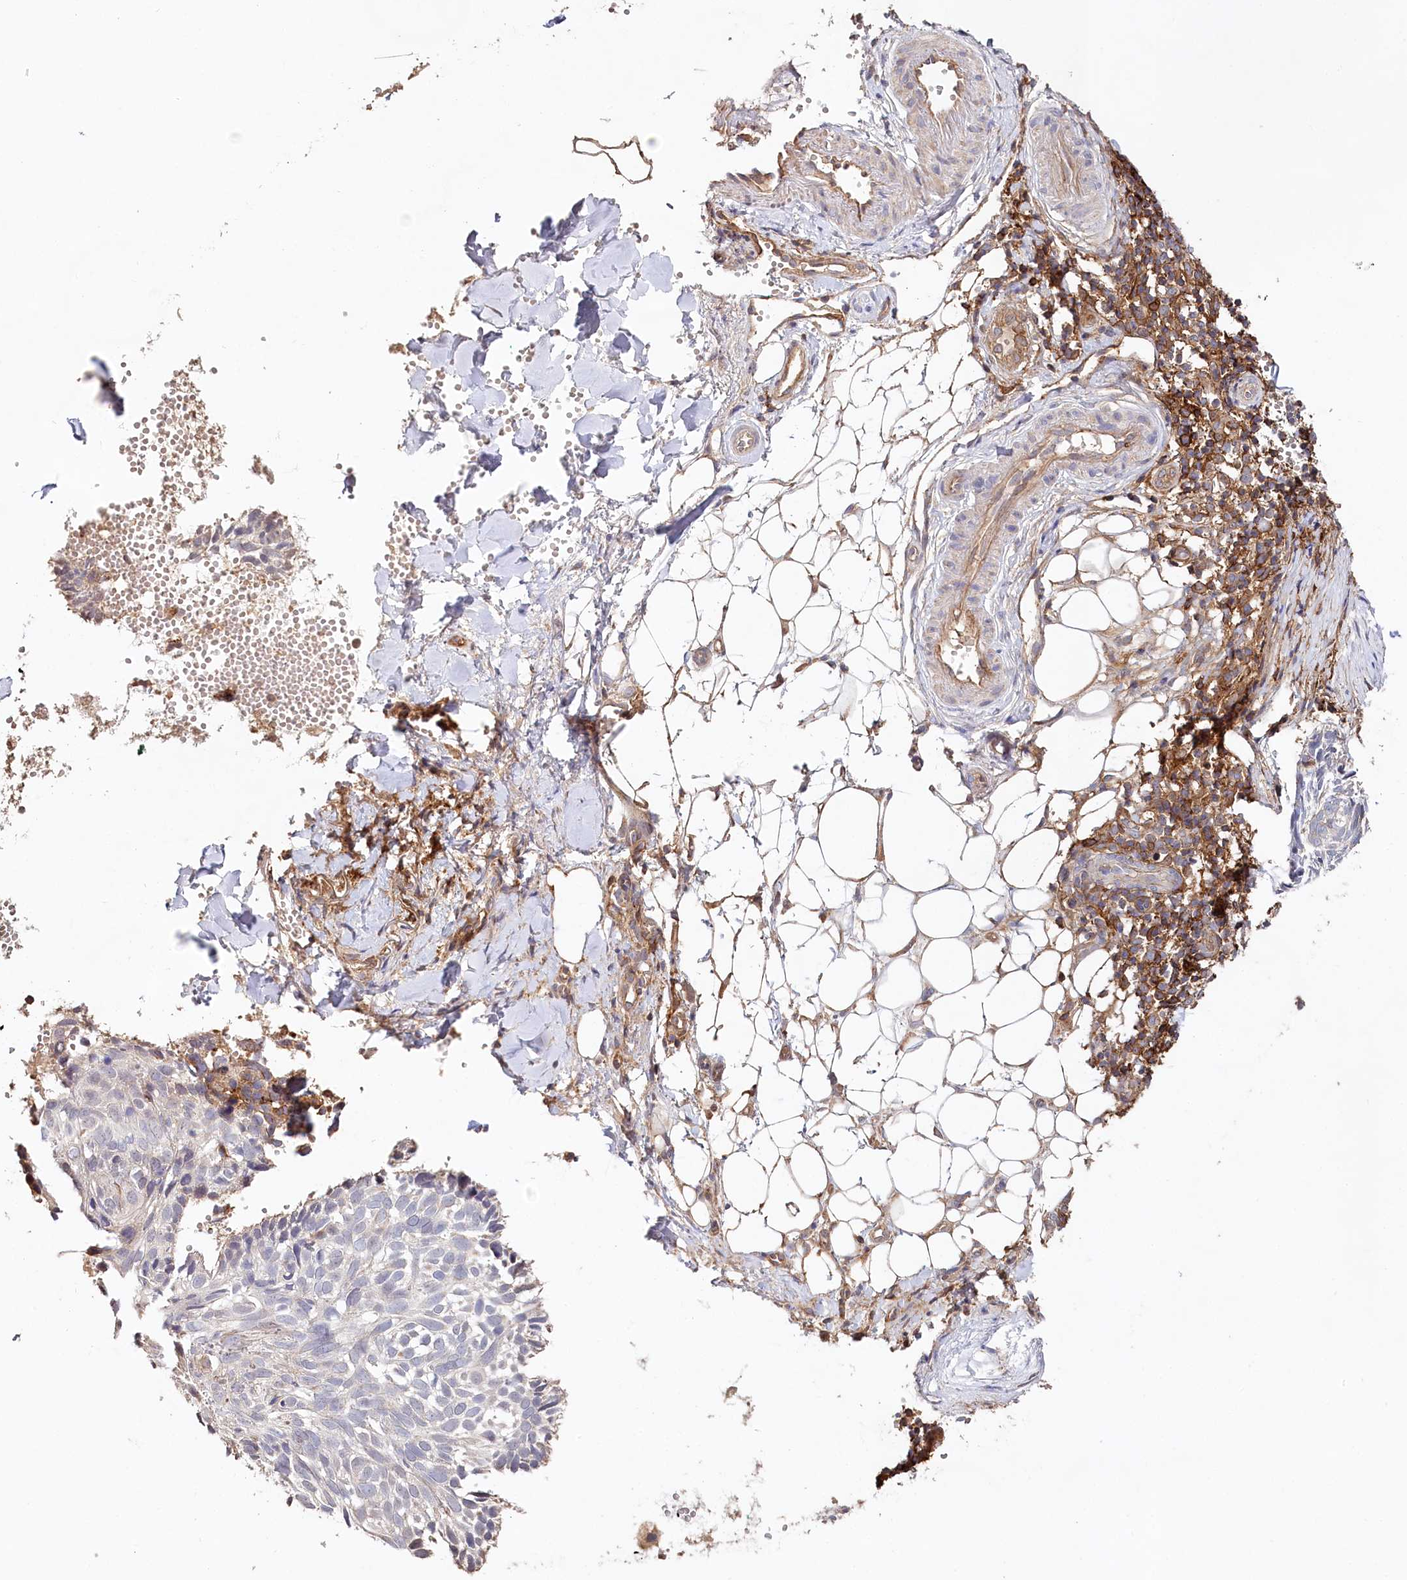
{"staining": {"intensity": "negative", "quantity": "none", "location": "none"}, "tissue": "skin cancer", "cell_type": "Tumor cells", "image_type": "cancer", "snomed": [{"axis": "morphology", "description": "Normal tissue, NOS"}, {"axis": "morphology", "description": "Basal cell carcinoma"}, {"axis": "topography", "description": "Skin"}], "caption": "Protein analysis of skin cancer (basal cell carcinoma) shows no significant staining in tumor cells.", "gene": "RBP5", "patient": {"sex": "male", "age": 66}}